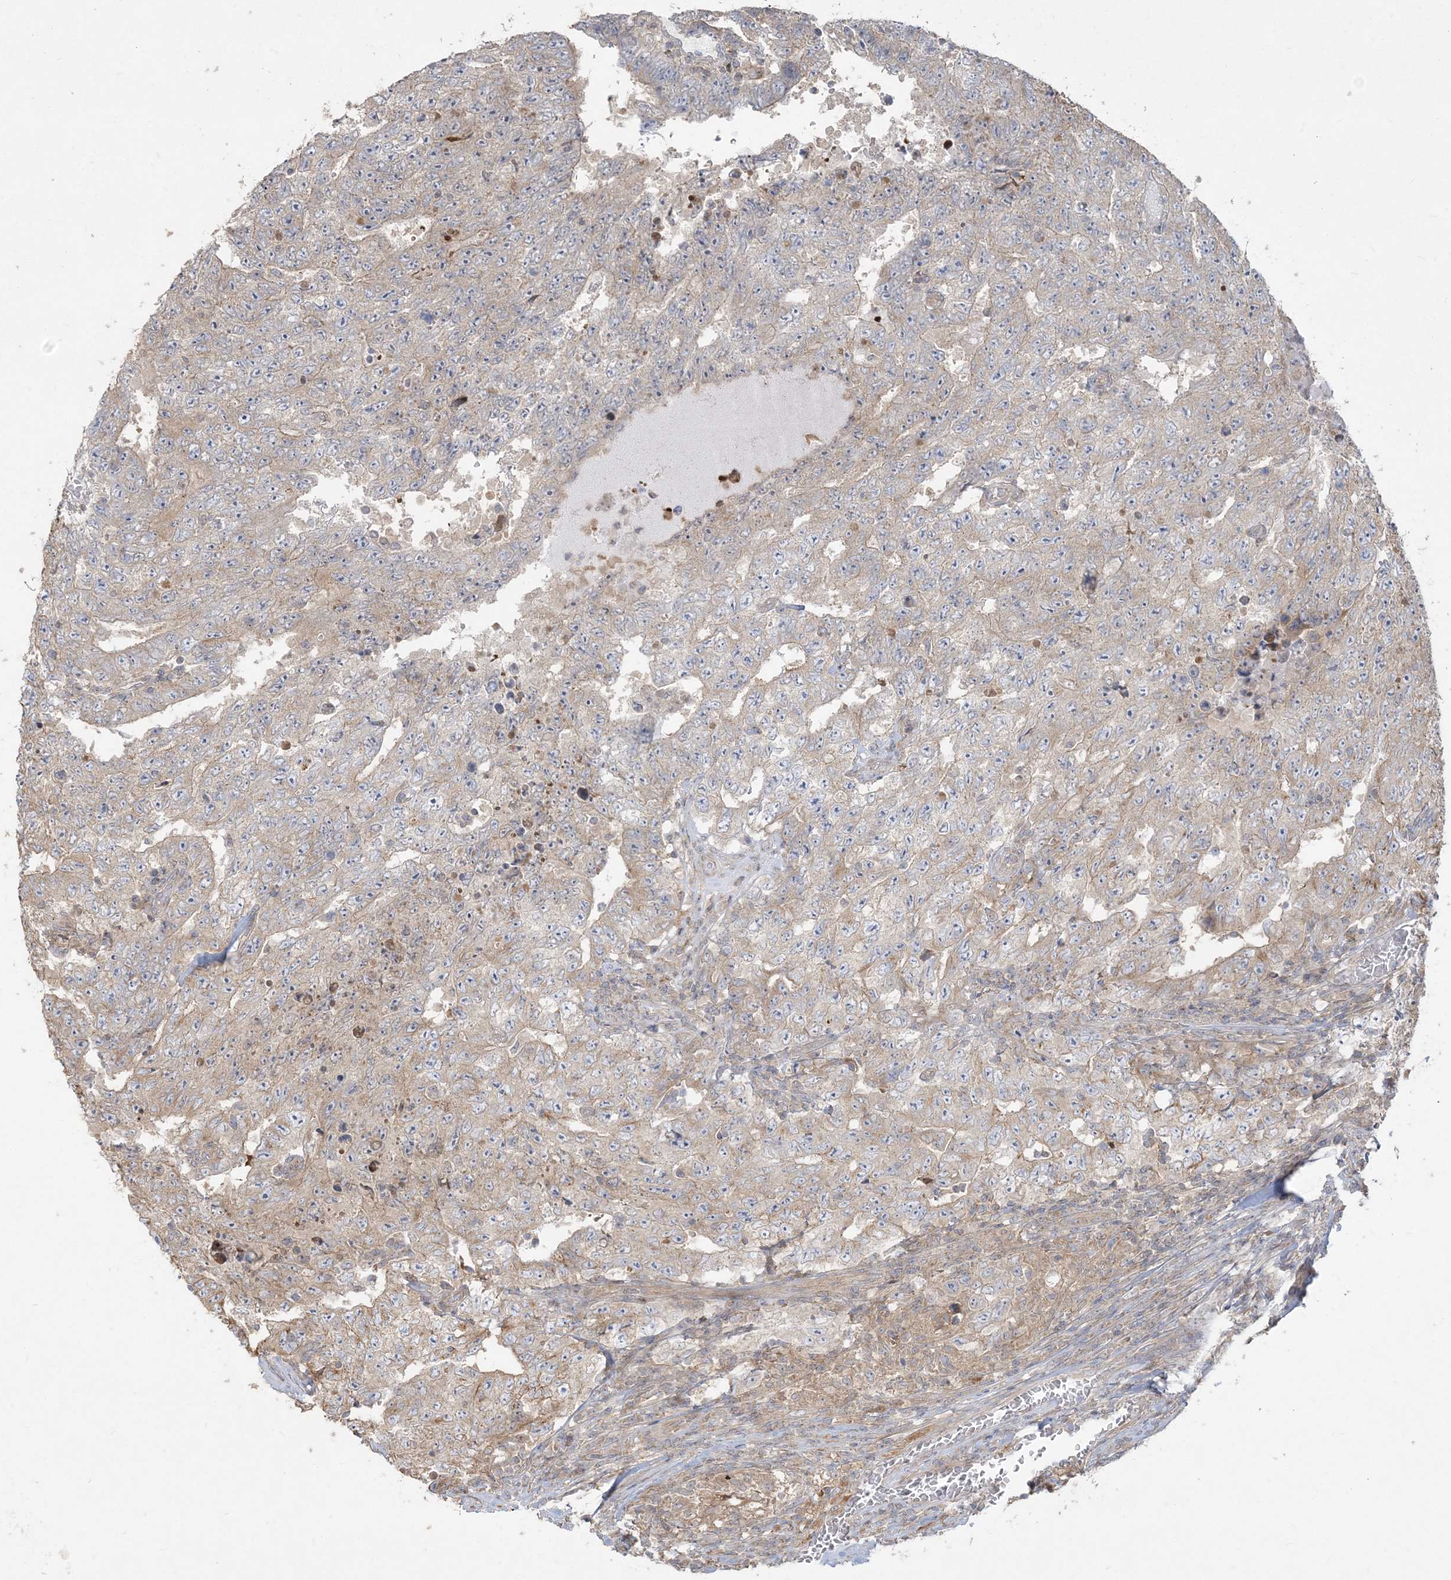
{"staining": {"intensity": "weak", "quantity": ">75%", "location": "cytoplasmic/membranous"}, "tissue": "testis cancer", "cell_type": "Tumor cells", "image_type": "cancer", "snomed": [{"axis": "morphology", "description": "Carcinoma, Embryonal, NOS"}, {"axis": "topography", "description": "Testis"}], "caption": "Immunohistochemistry image of neoplastic tissue: testis cancer stained using immunohistochemistry (IHC) shows low levels of weak protein expression localized specifically in the cytoplasmic/membranous of tumor cells, appearing as a cytoplasmic/membranous brown color.", "gene": "ZC3H6", "patient": {"sex": "male", "age": 26}}